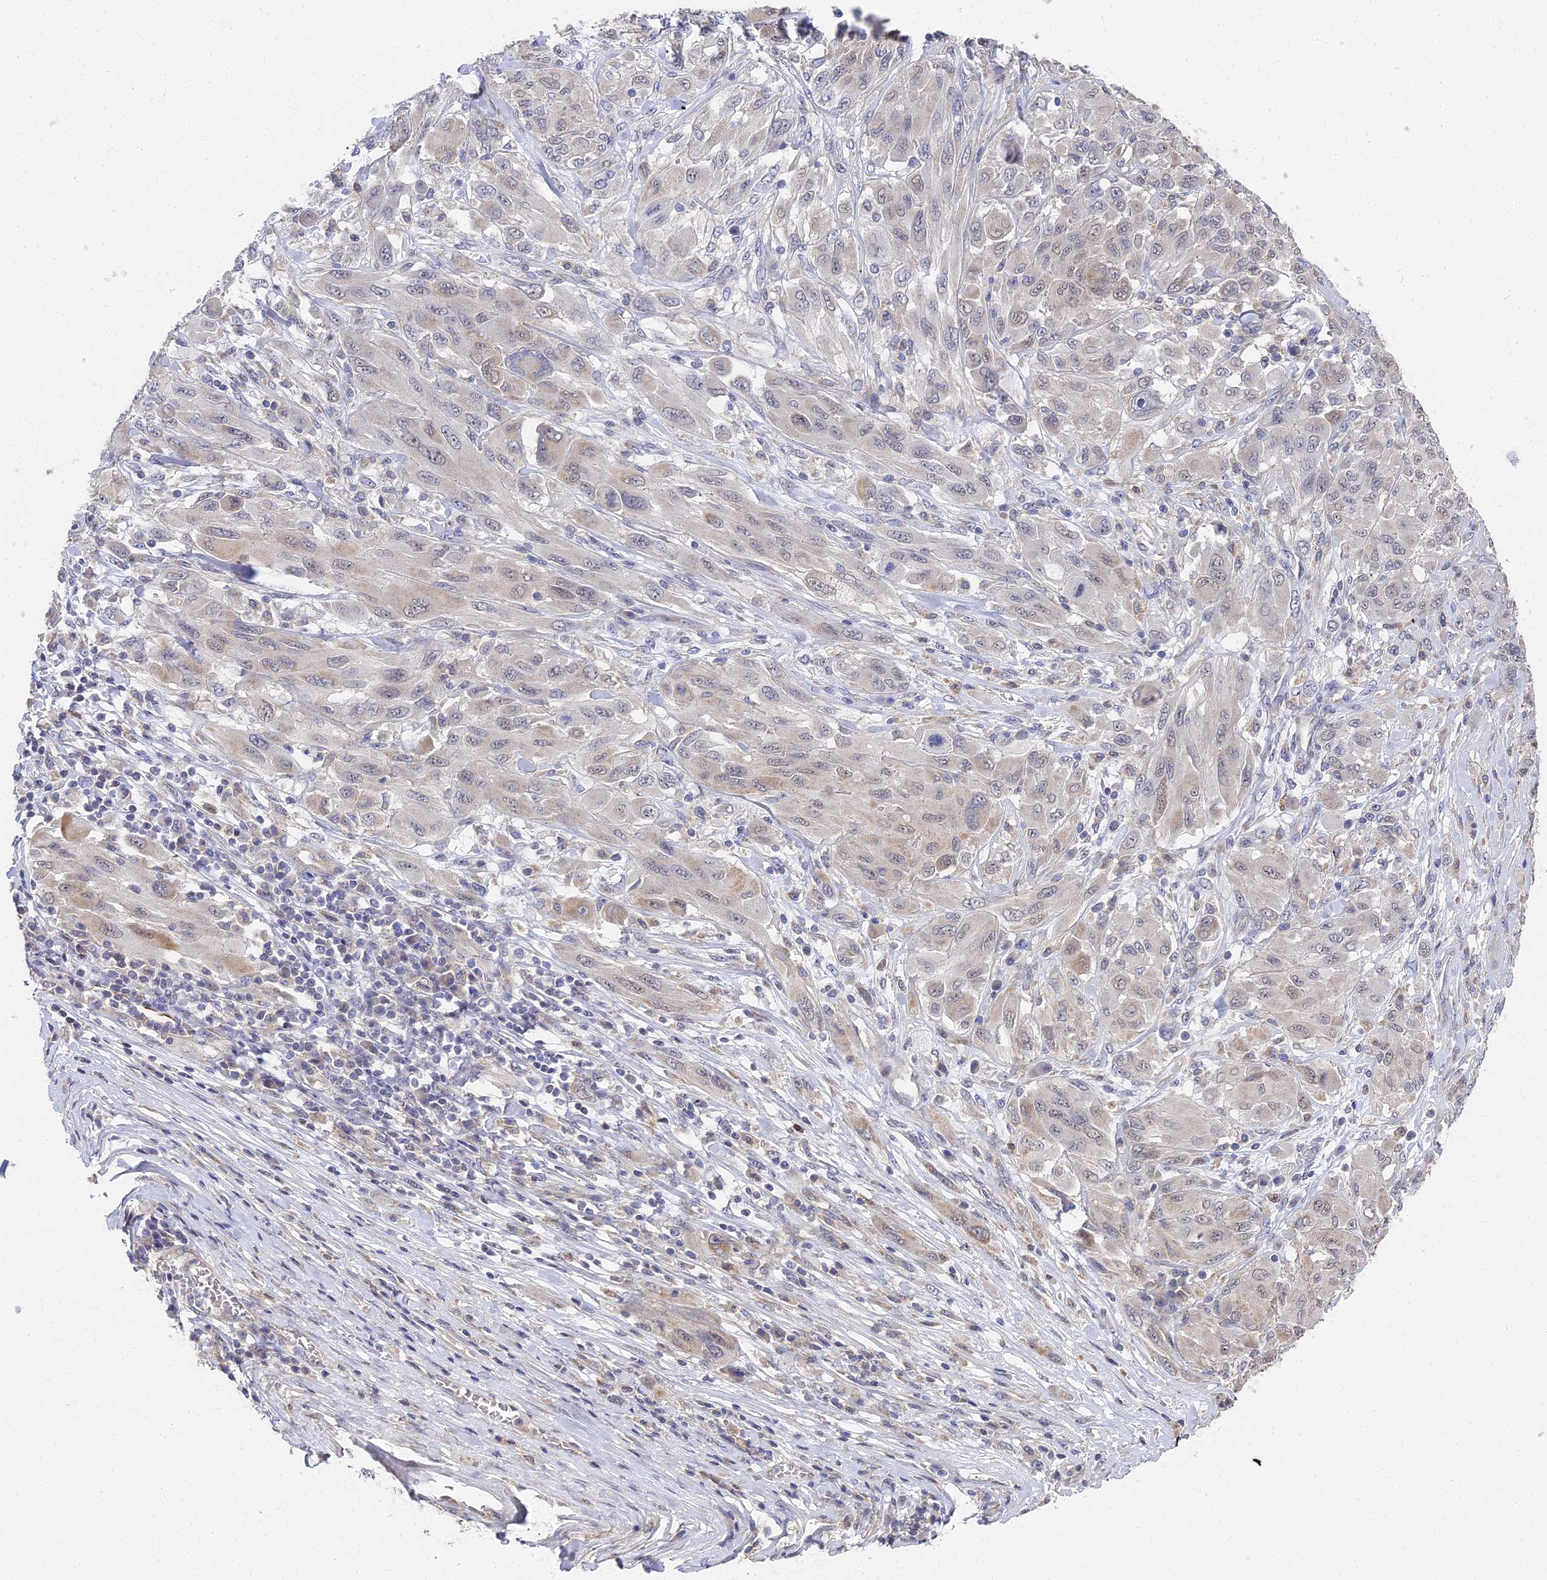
{"staining": {"intensity": "negative", "quantity": "none", "location": "none"}, "tissue": "melanoma", "cell_type": "Tumor cells", "image_type": "cancer", "snomed": [{"axis": "morphology", "description": "Malignant melanoma, NOS"}, {"axis": "topography", "description": "Skin"}], "caption": "An IHC micrograph of malignant melanoma is shown. There is no staining in tumor cells of malignant melanoma.", "gene": "CCDC113", "patient": {"sex": "female", "age": 91}}